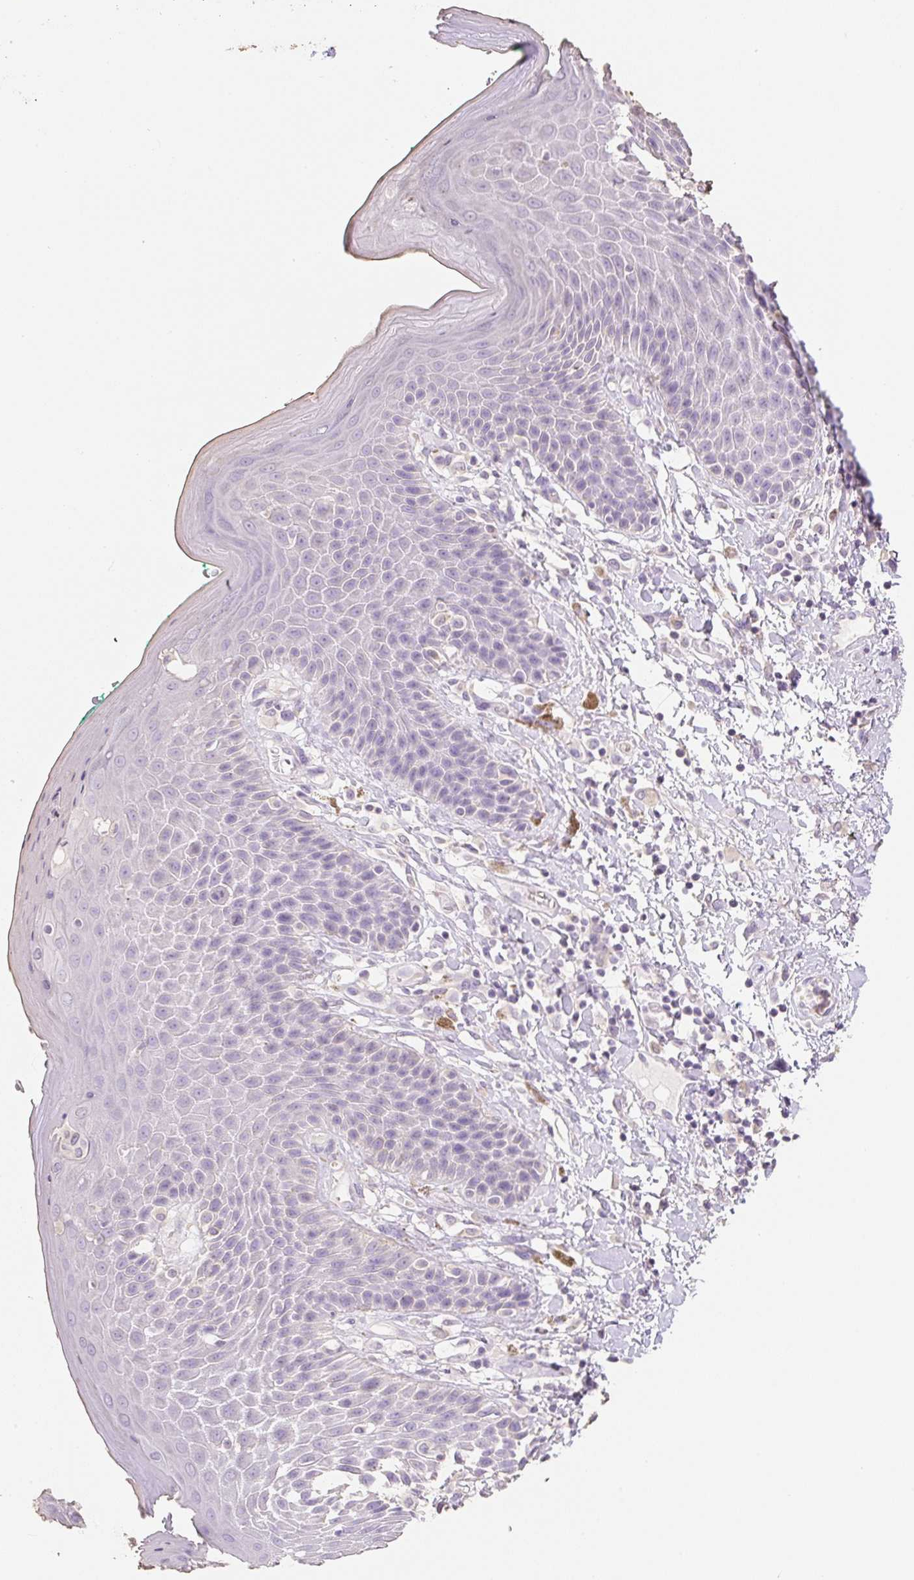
{"staining": {"intensity": "negative", "quantity": "none", "location": "none"}, "tissue": "skin", "cell_type": "Epidermal cells", "image_type": "normal", "snomed": [{"axis": "morphology", "description": "Normal tissue, NOS"}, {"axis": "topography", "description": "Peripheral nerve tissue"}], "caption": "Image shows no protein staining in epidermal cells of unremarkable skin. The staining was performed using DAB (3,3'-diaminobenzidine) to visualize the protein expression in brown, while the nuclei were stained in blue with hematoxylin (Magnification: 20x).", "gene": "MBOAT7", "patient": {"sex": "male", "age": 51}}